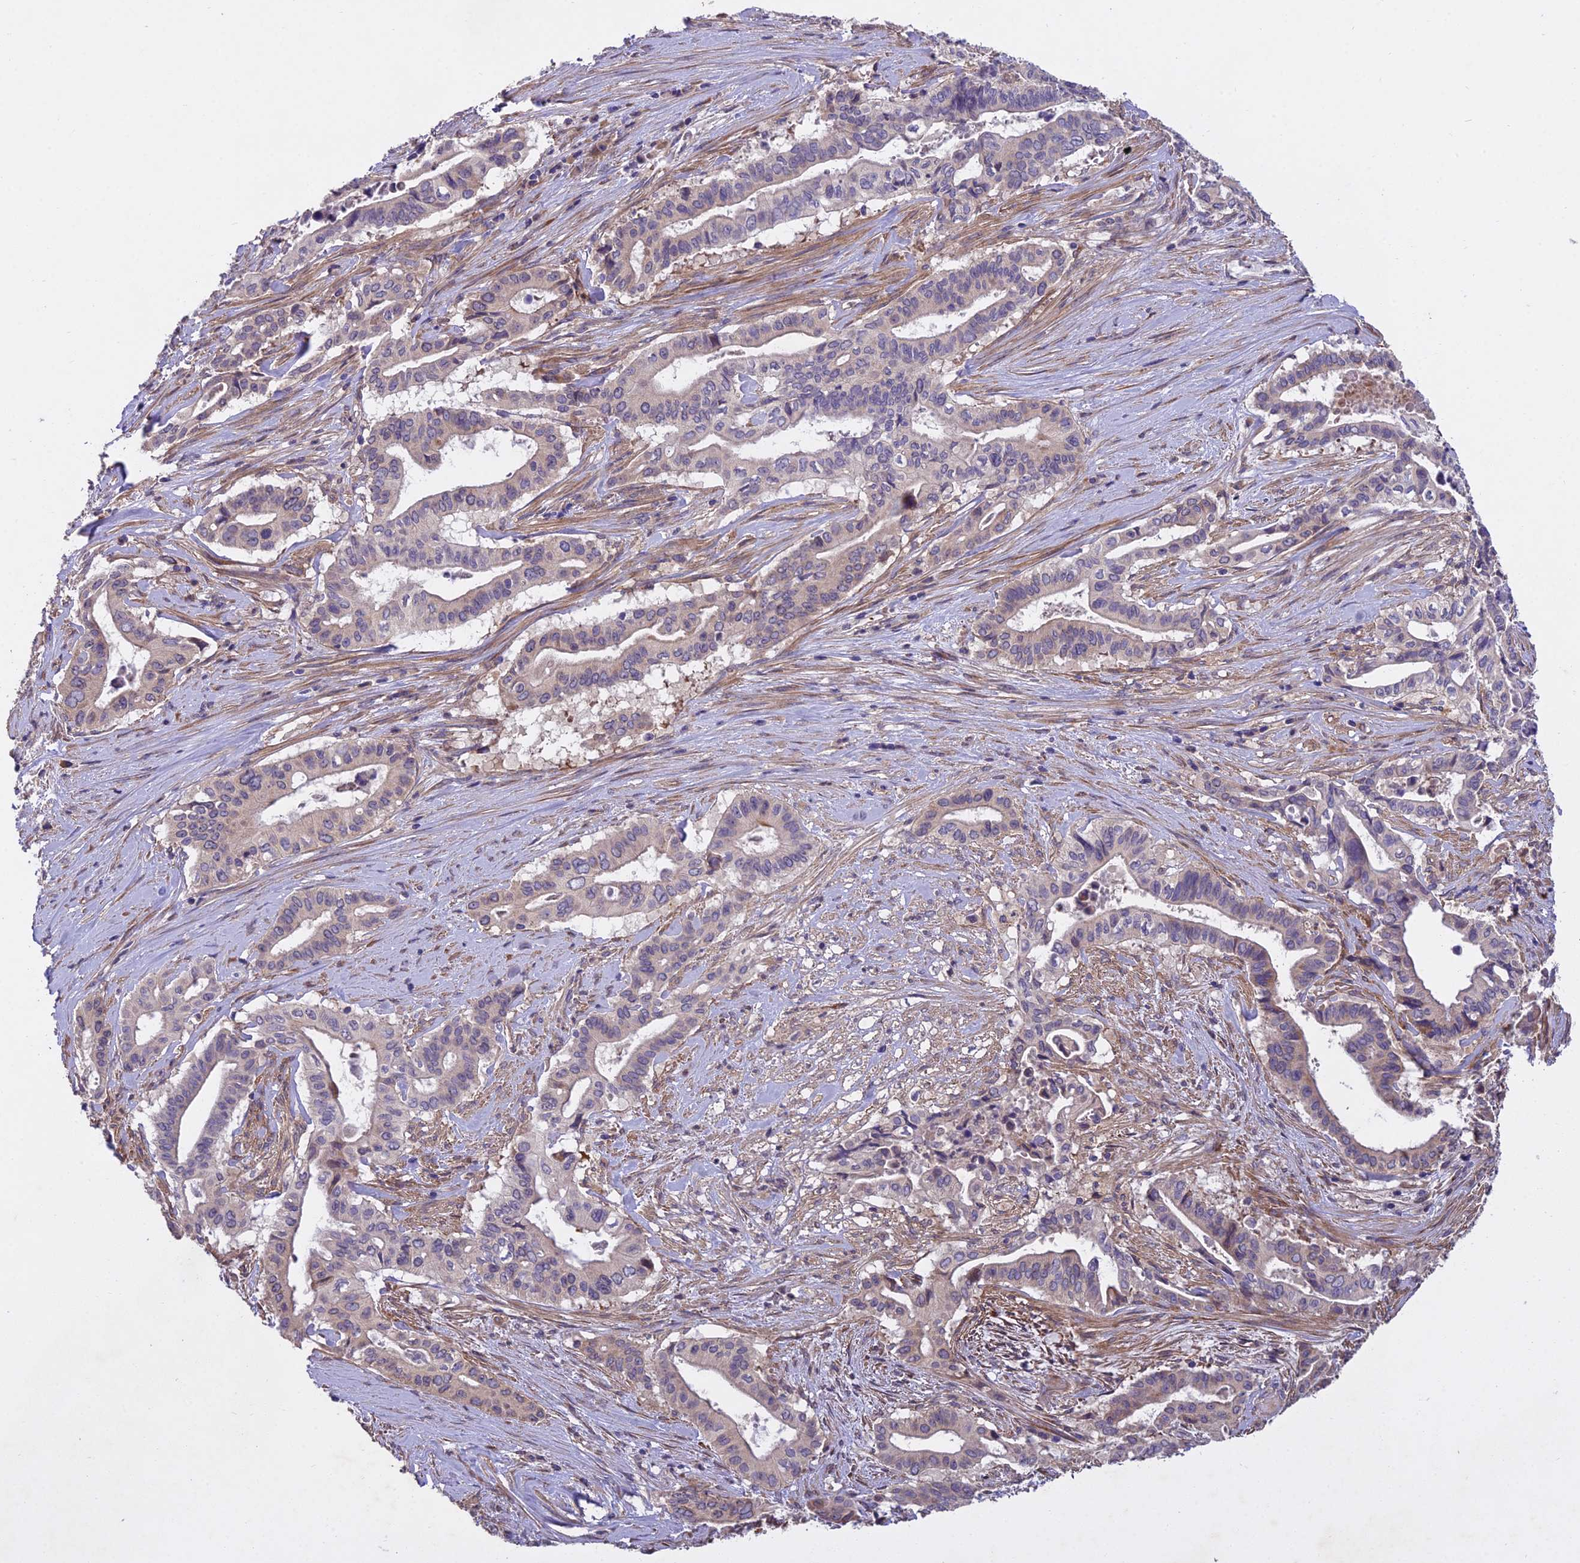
{"staining": {"intensity": "negative", "quantity": "none", "location": "none"}, "tissue": "pancreatic cancer", "cell_type": "Tumor cells", "image_type": "cancer", "snomed": [{"axis": "morphology", "description": "Adenocarcinoma, NOS"}, {"axis": "topography", "description": "Pancreas"}], "caption": "The immunohistochemistry (IHC) image has no significant expression in tumor cells of pancreatic cancer tissue.", "gene": "CENPL", "patient": {"sex": "female", "age": 77}}